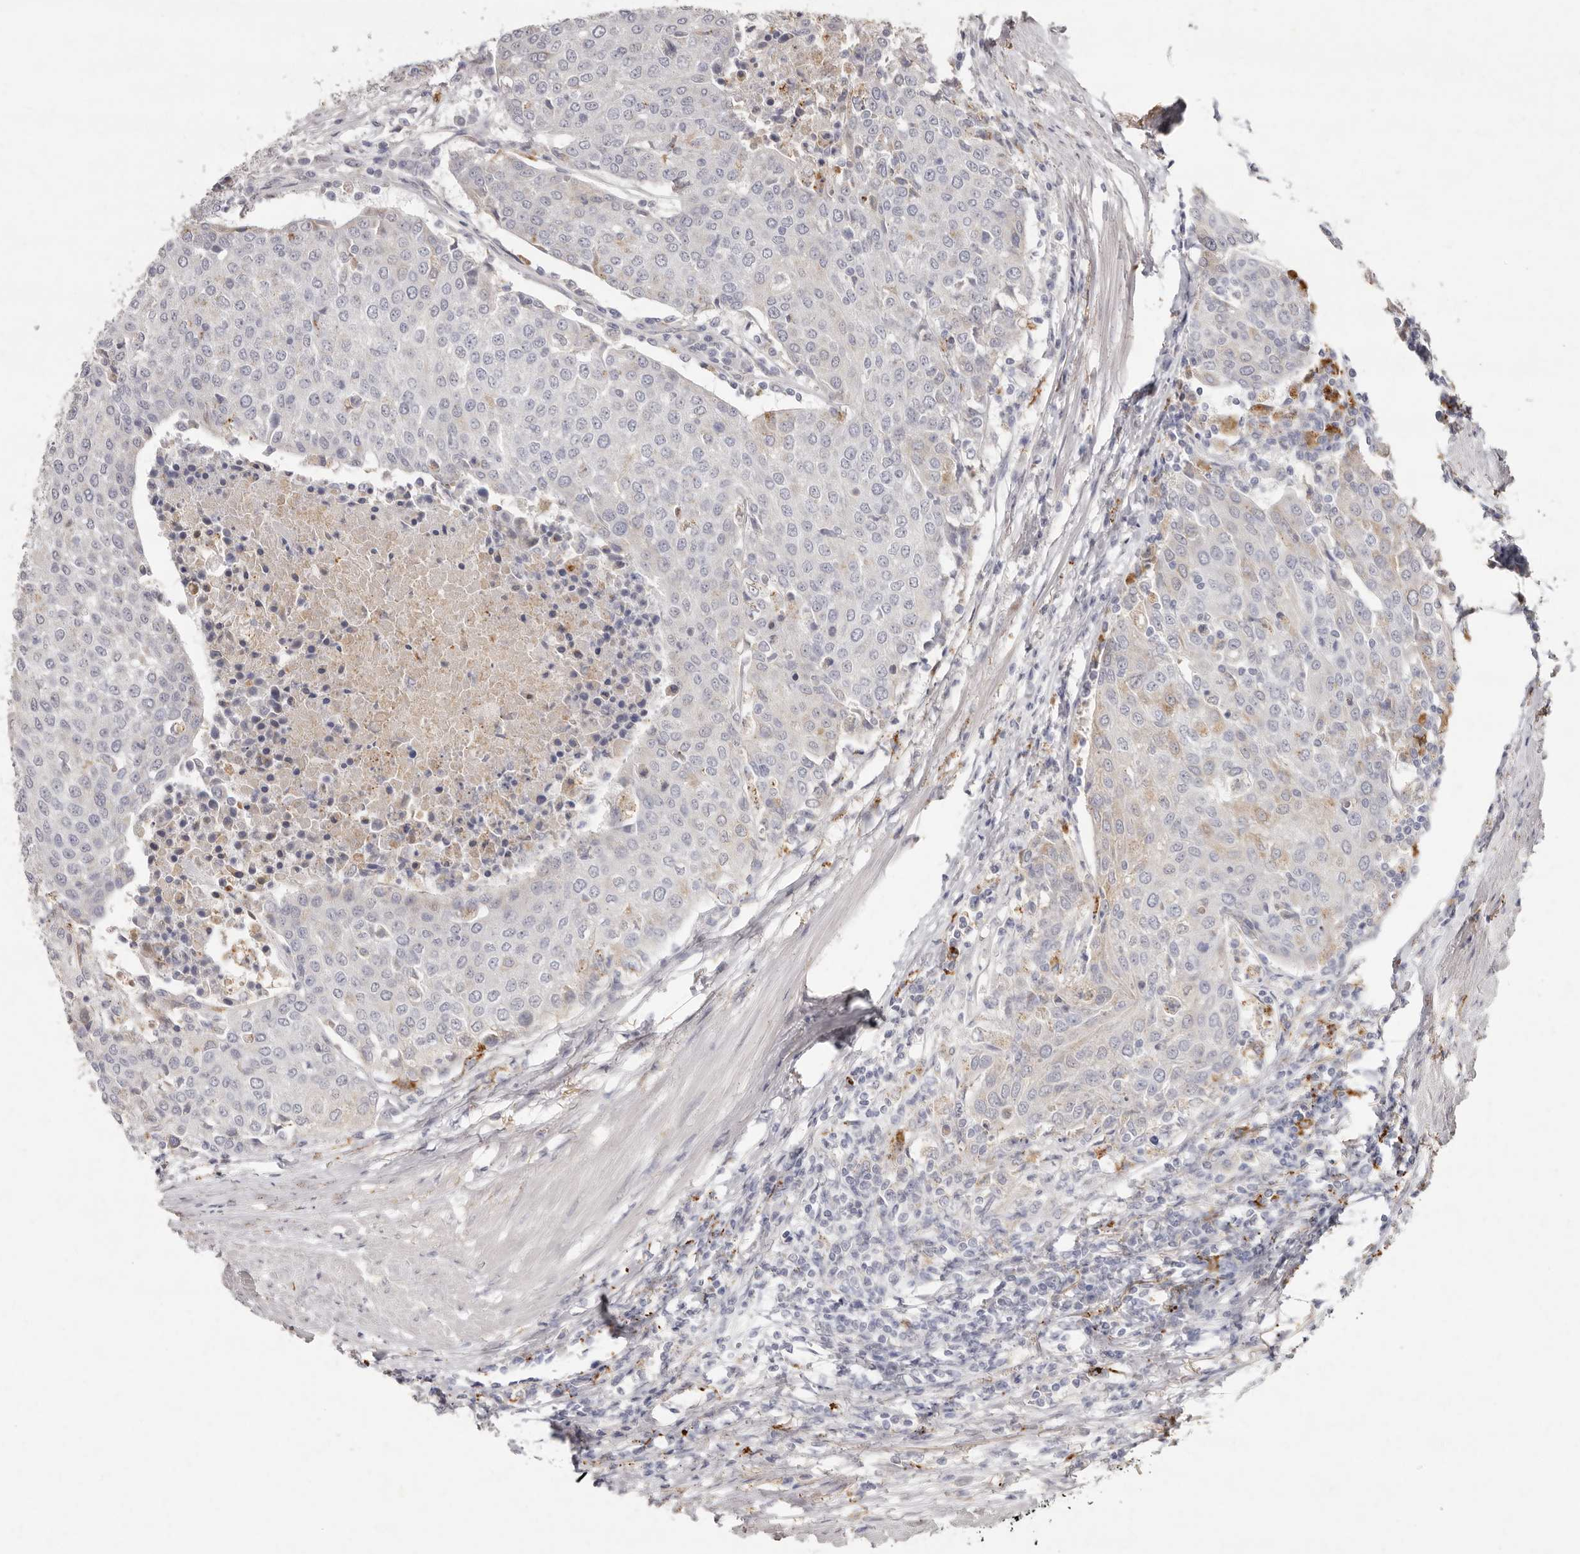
{"staining": {"intensity": "weak", "quantity": "25%-75%", "location": "cytoplasmic/membranous"}, "tissue": "urothelial cancer", "cell_type": "Tumor cells", "image_type": "cancer", "snomed": [{"axis": "morphology", "description": "Urothelial carcinoma, High grade"}, {"axis": "topography", "description": "Urinary bladder"}], "caption": "High-magnification brightfield microscopy of urothelial cancer stained with DAB (3,3'-diaminobenzidine) (brown) and counterstained with hematoxylin (blue). tumor cells exhibit weak cytoplasmic/membranous expression is seen in approximately25%-75% of cells. (Brightfield microscopy of DAB IHC at high magnification).", "gene": "FAM185A", "patient": {"sex": "female", "age": 85}}